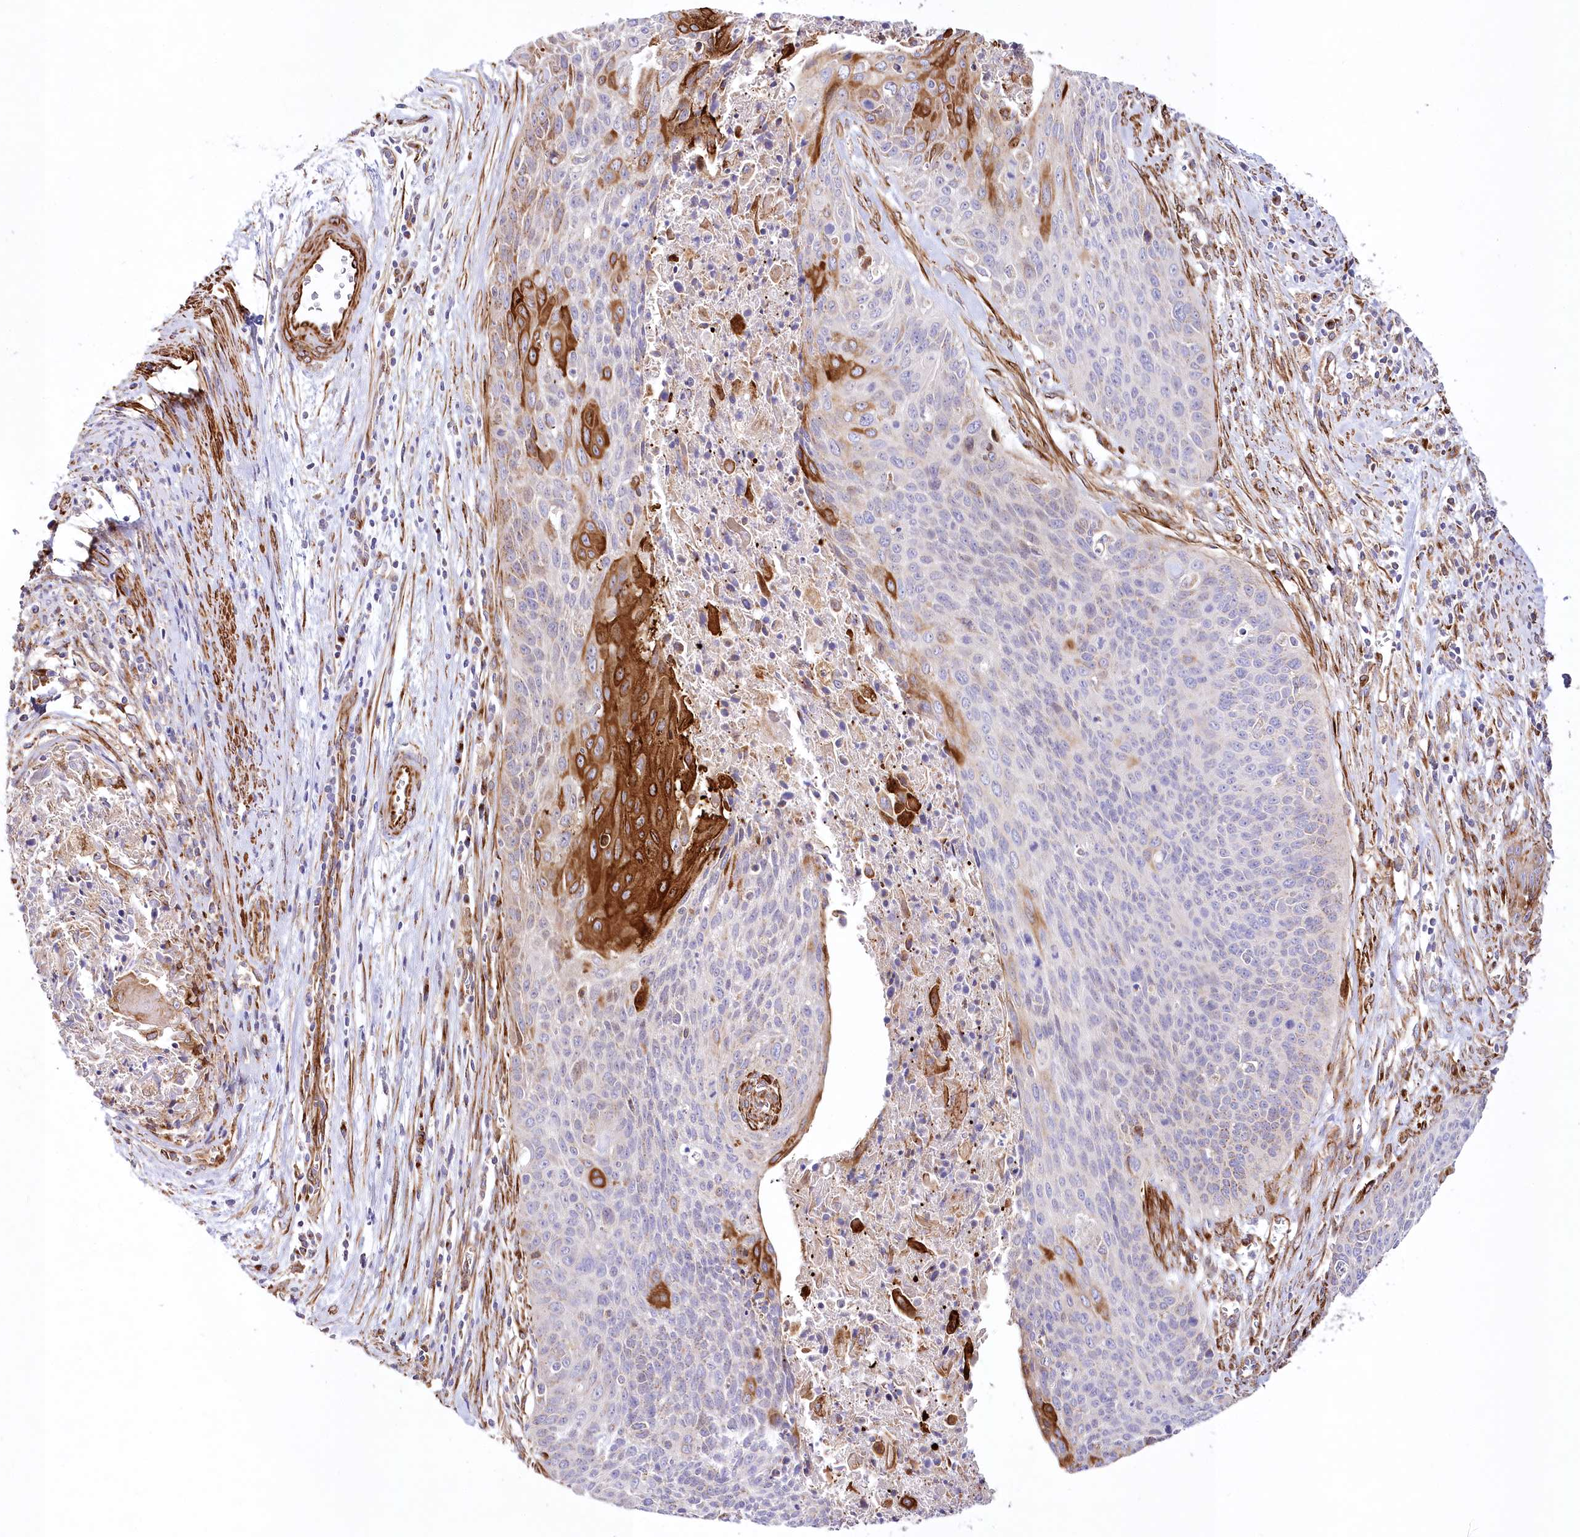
{"staining": {"intensity": "strong", "quantity": "<25%", "location": "cytoplasmic/membranous"}, "tissue": "cervical cancer", "cell_type": "Tumor cells", "image_type": "cancer", "snomed": [{"axis": "morphology", "description": "Squamous cell carcinoma, NOS"}, {"axis": "topography", "description": "Cervix"}], "caption": "Strong cytoplasmic/membranous positivity for a protein is present in approximately <25% of tumor cells of cervical squamous cell carcinoma using IHC.", "gene": "ABRAXAS2", "patient": {"sex": "female", "age": 55}}